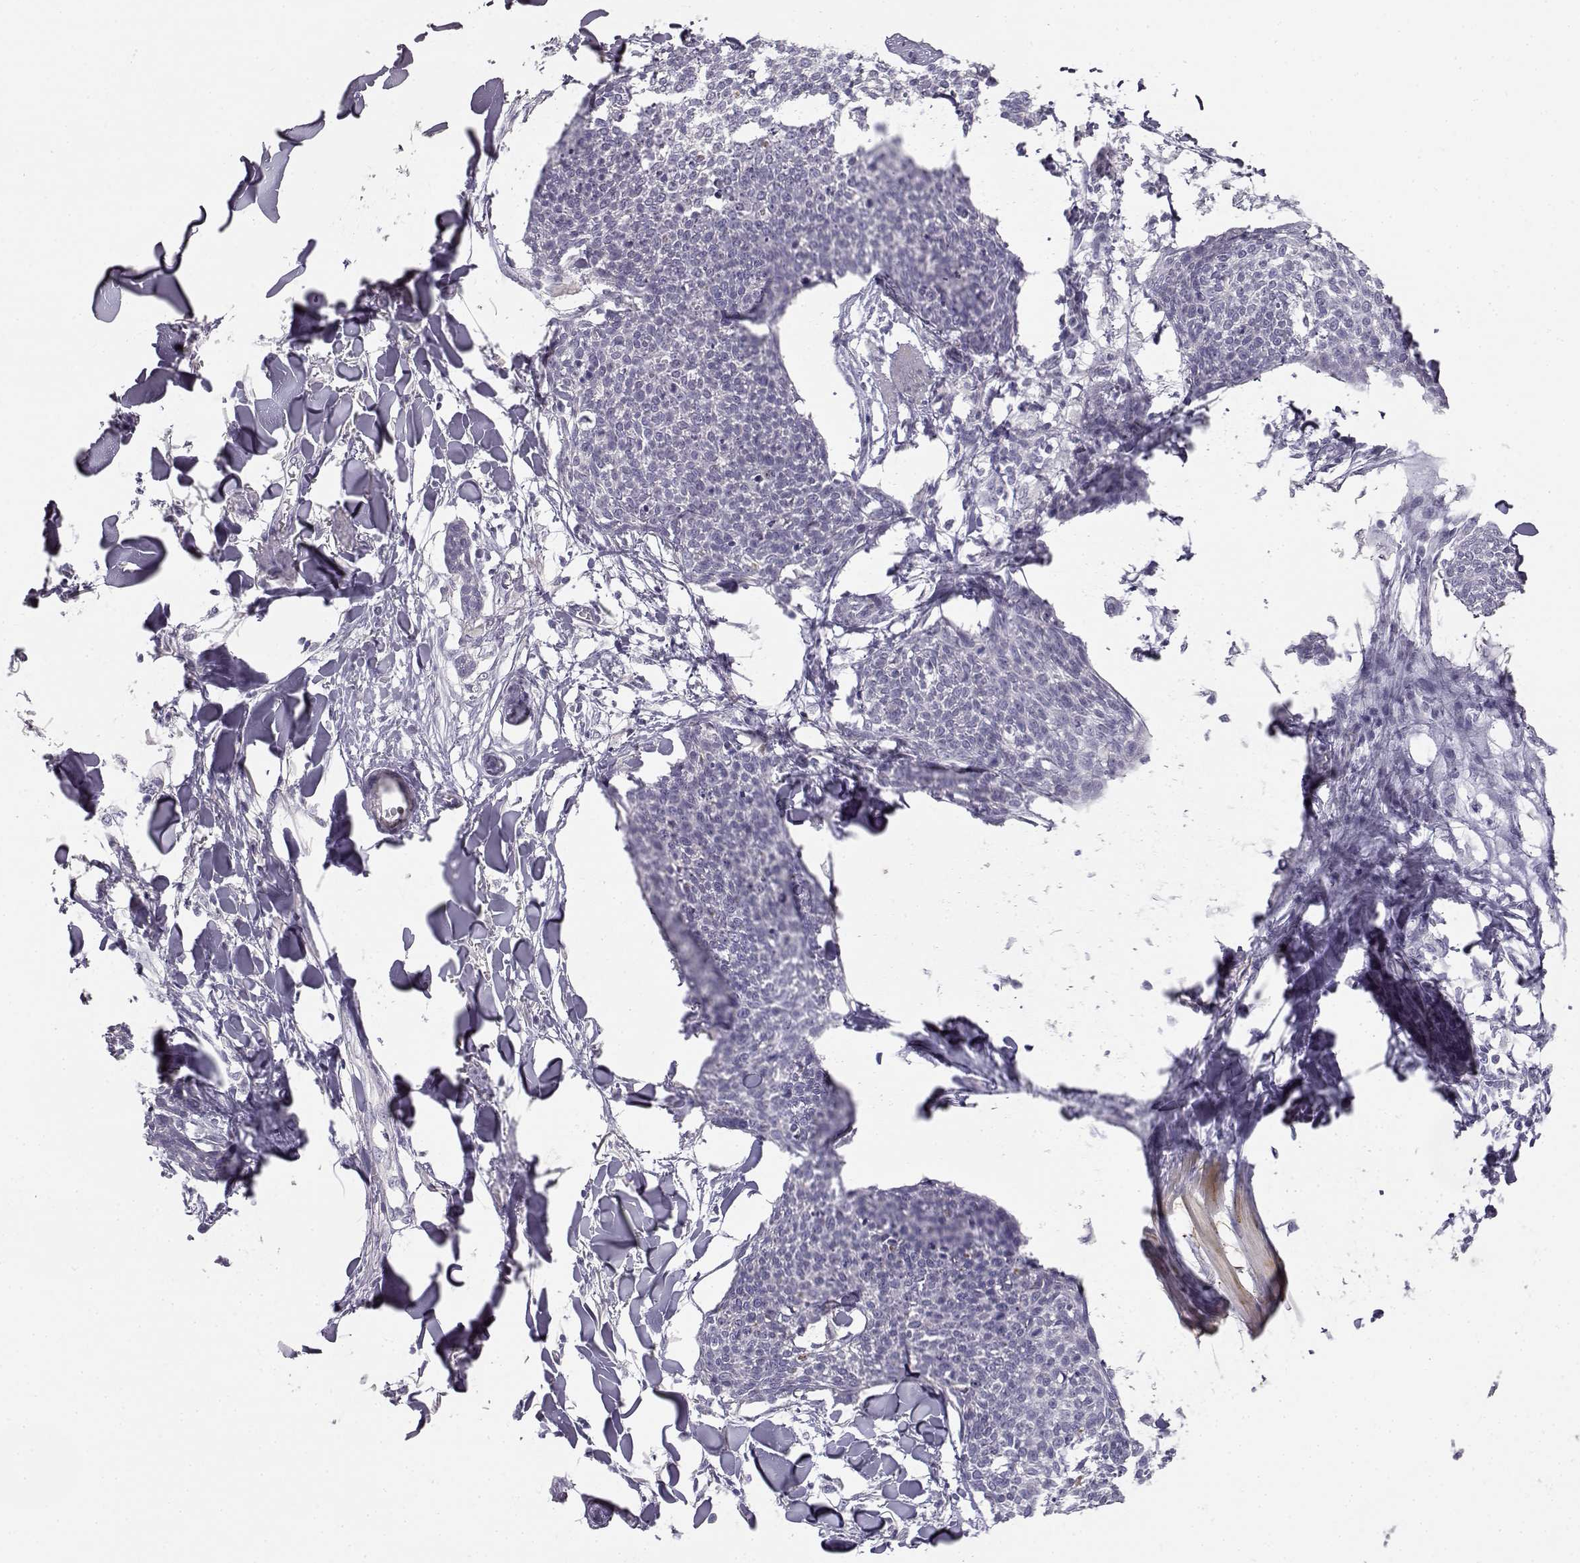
{"staining": {"intensity": "negative", "quantity": "none", "location": "none"}, "tissue": "skin cancer", "cell_type": "Tumor cells", "image_type": "cancer", "snomed": [{"axis": "morphology", "description": "Squamous cell carcinoma, NOS"}, {"axis": "topography", "description": "Skin"}, {"axis": "topography", "description": "Vulva"}], "caption": "Photomicrograph shows no protein expression in tumor cells of skin cancer (squamous cell carcinoma) tissue. The staining was performed using DAB (3,3'-diaminobenzidine) to visualize the protein expression in brown, while the nuclei were stained in blue with hematoxylin (Magnification: 20x).", "gene": "MYCBPAP", "patient": {"sex": "female", "age": 75}}